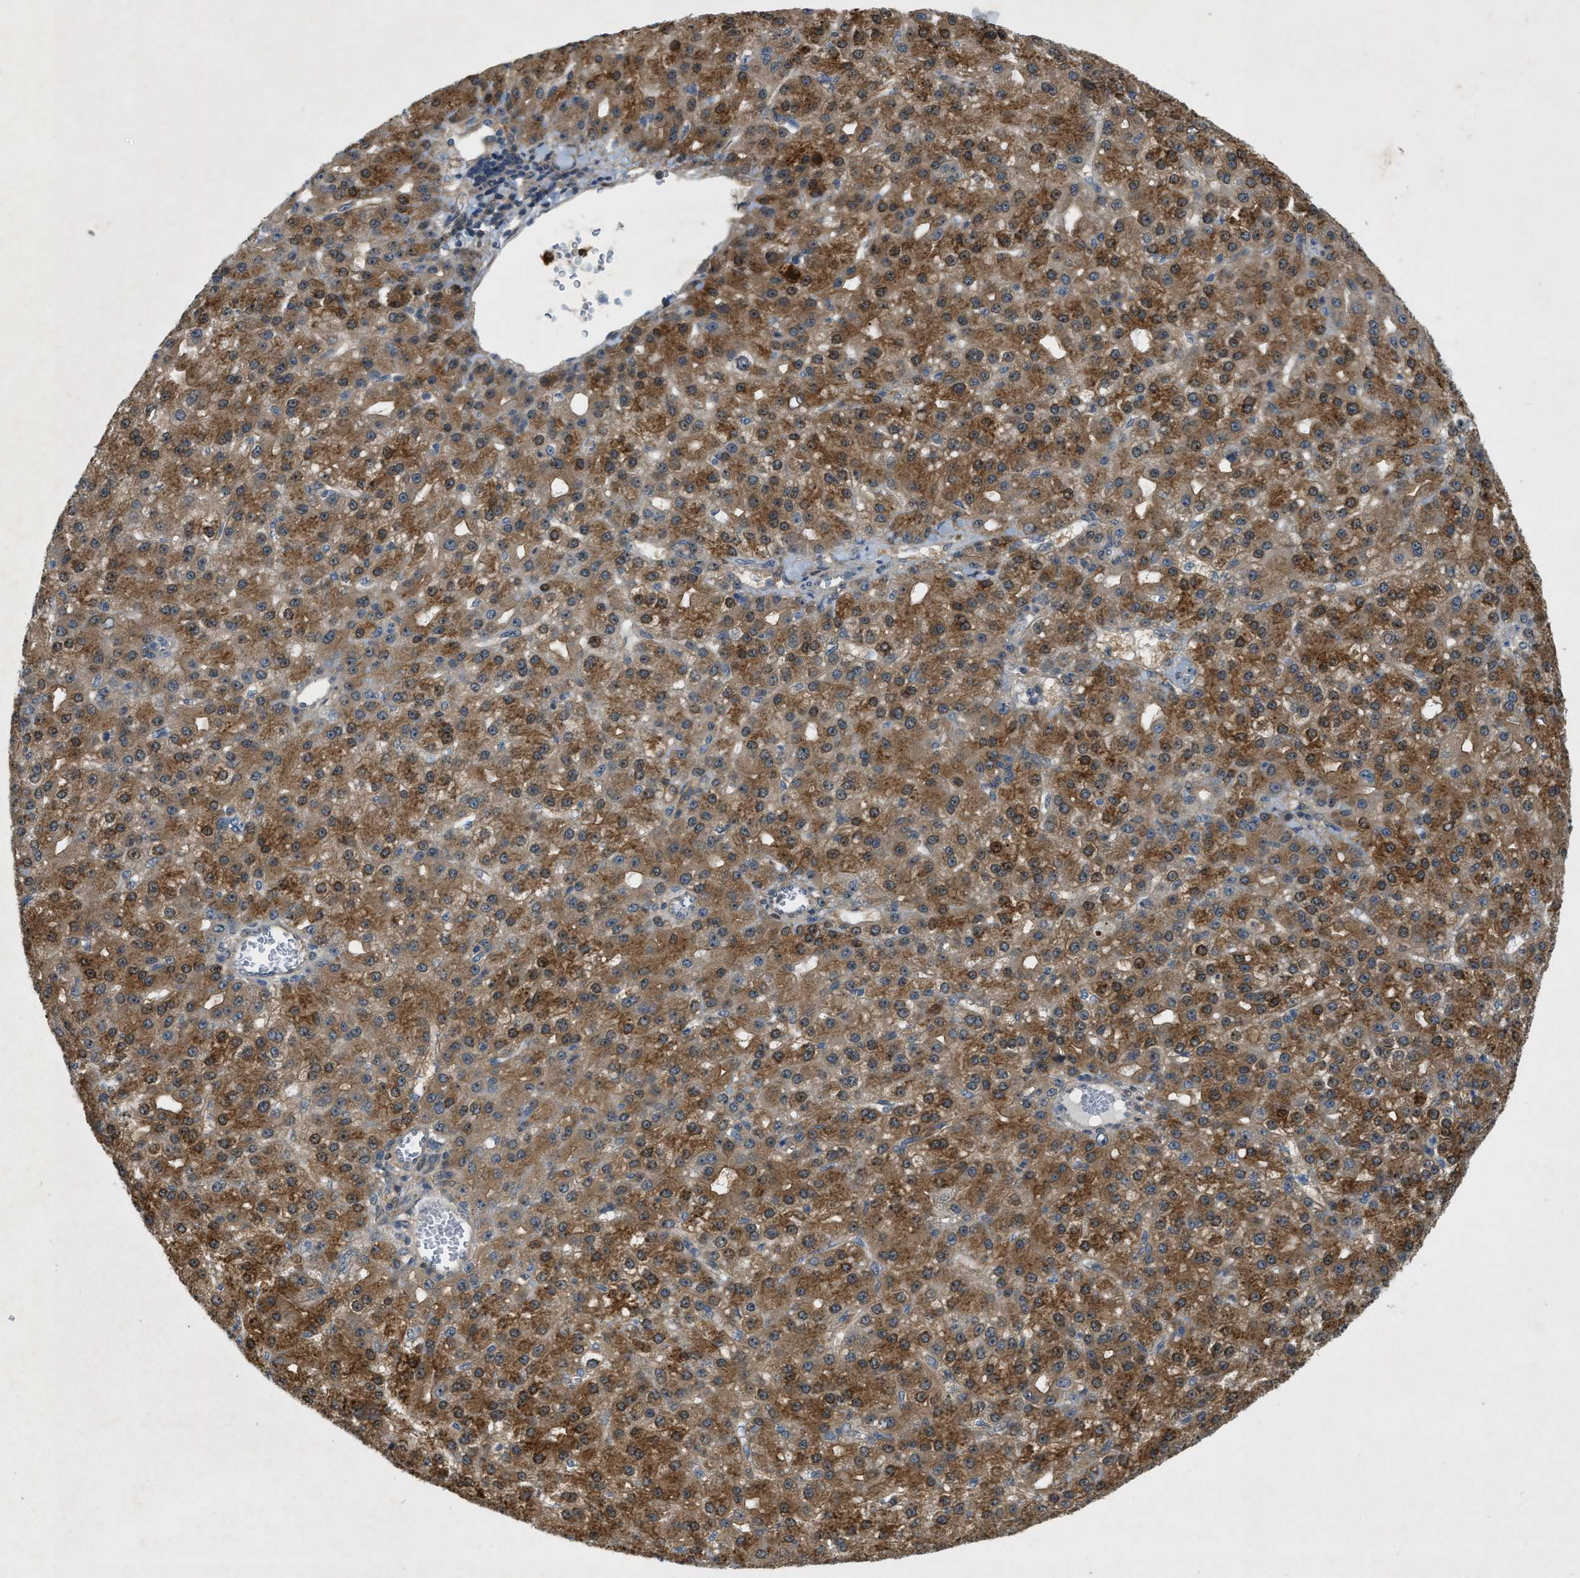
{"staining": {"intensity": "moderate", "quantity": ">75%", "location": "cytoplasmic/membranous,nuclear"}, "tissue": "liver cancer", "cell_type": "Tumor cells", "image_type": "cancer", "snomed": [{"axis": "morphology", "description": "Carcinoma, Hepatocellular, NOS"}, {"axis": "topography", "description": "Liver"}], "caption": "A photomicrograph showing moderate cytoplasmic/membranous and nuclear staining in approximately >75% of tumor cells in hepatocellular carcinoma (liver), as visualized by brown immunohistochemical staining.", "gene": "PDCL3", "patient": {"sex": "male", "age": 67}}